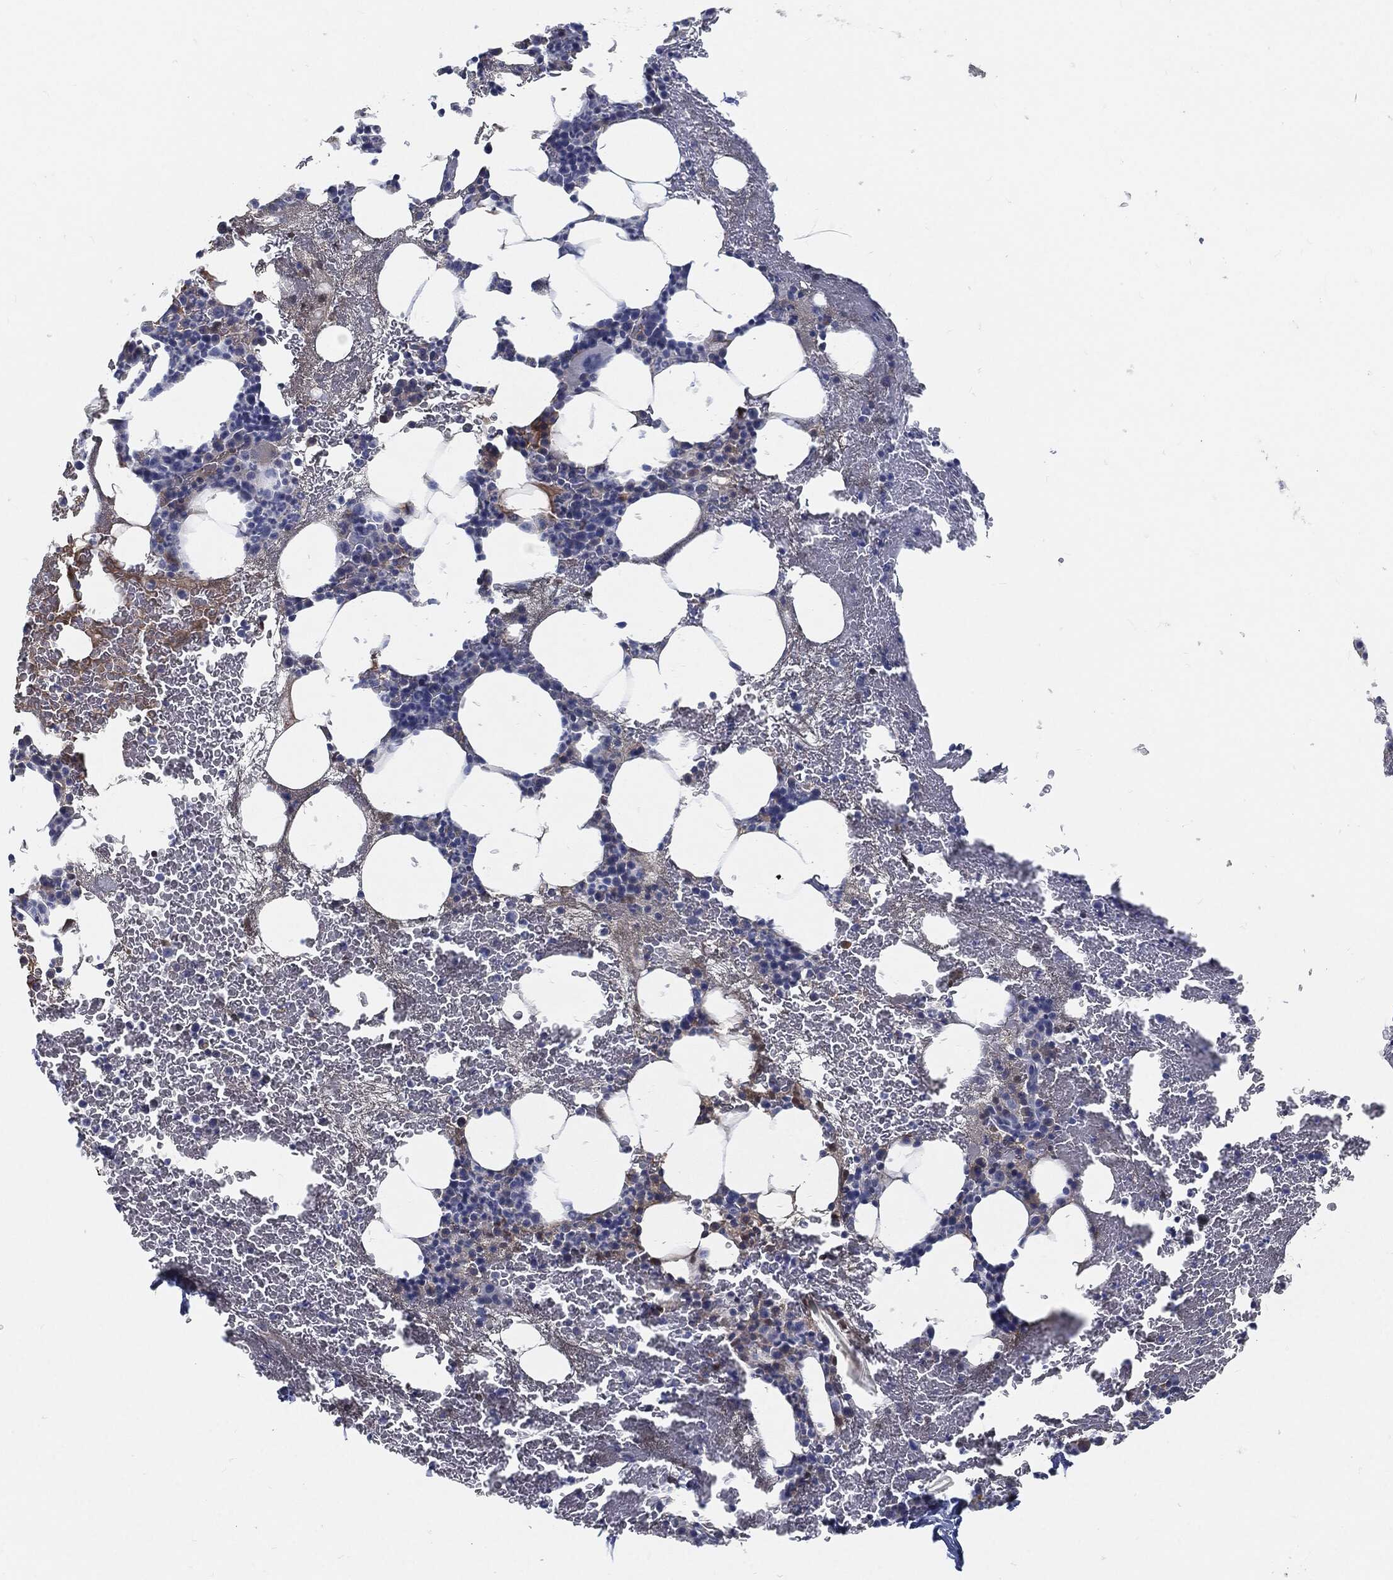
{"staining": {"intensity": "strong", "quantity": "<25%", "location": "cytoplasmic/membranous"}, "tissue": "bone marrow", "cell_type": "Hematopoietic cells", "image_type": "normal", "snomed": [{"axis": "morphology", "description": "Normal tissue, NOS"}, {"axis": "topography", "description": "Bone marrow"}], "caption": "Immunohistochemistry (IHC) image of benign bone marrow: bone marrow stained using immunohistochemistry (IHC) displays medium levels of strong protein expression localized specifically in the cytoplasmic/membranous of hematopoietic cells, appearing as a cytoplasmic/membranous brown color.", "gene": "MST1", "patient": {"sex": "male", "age": 83}}